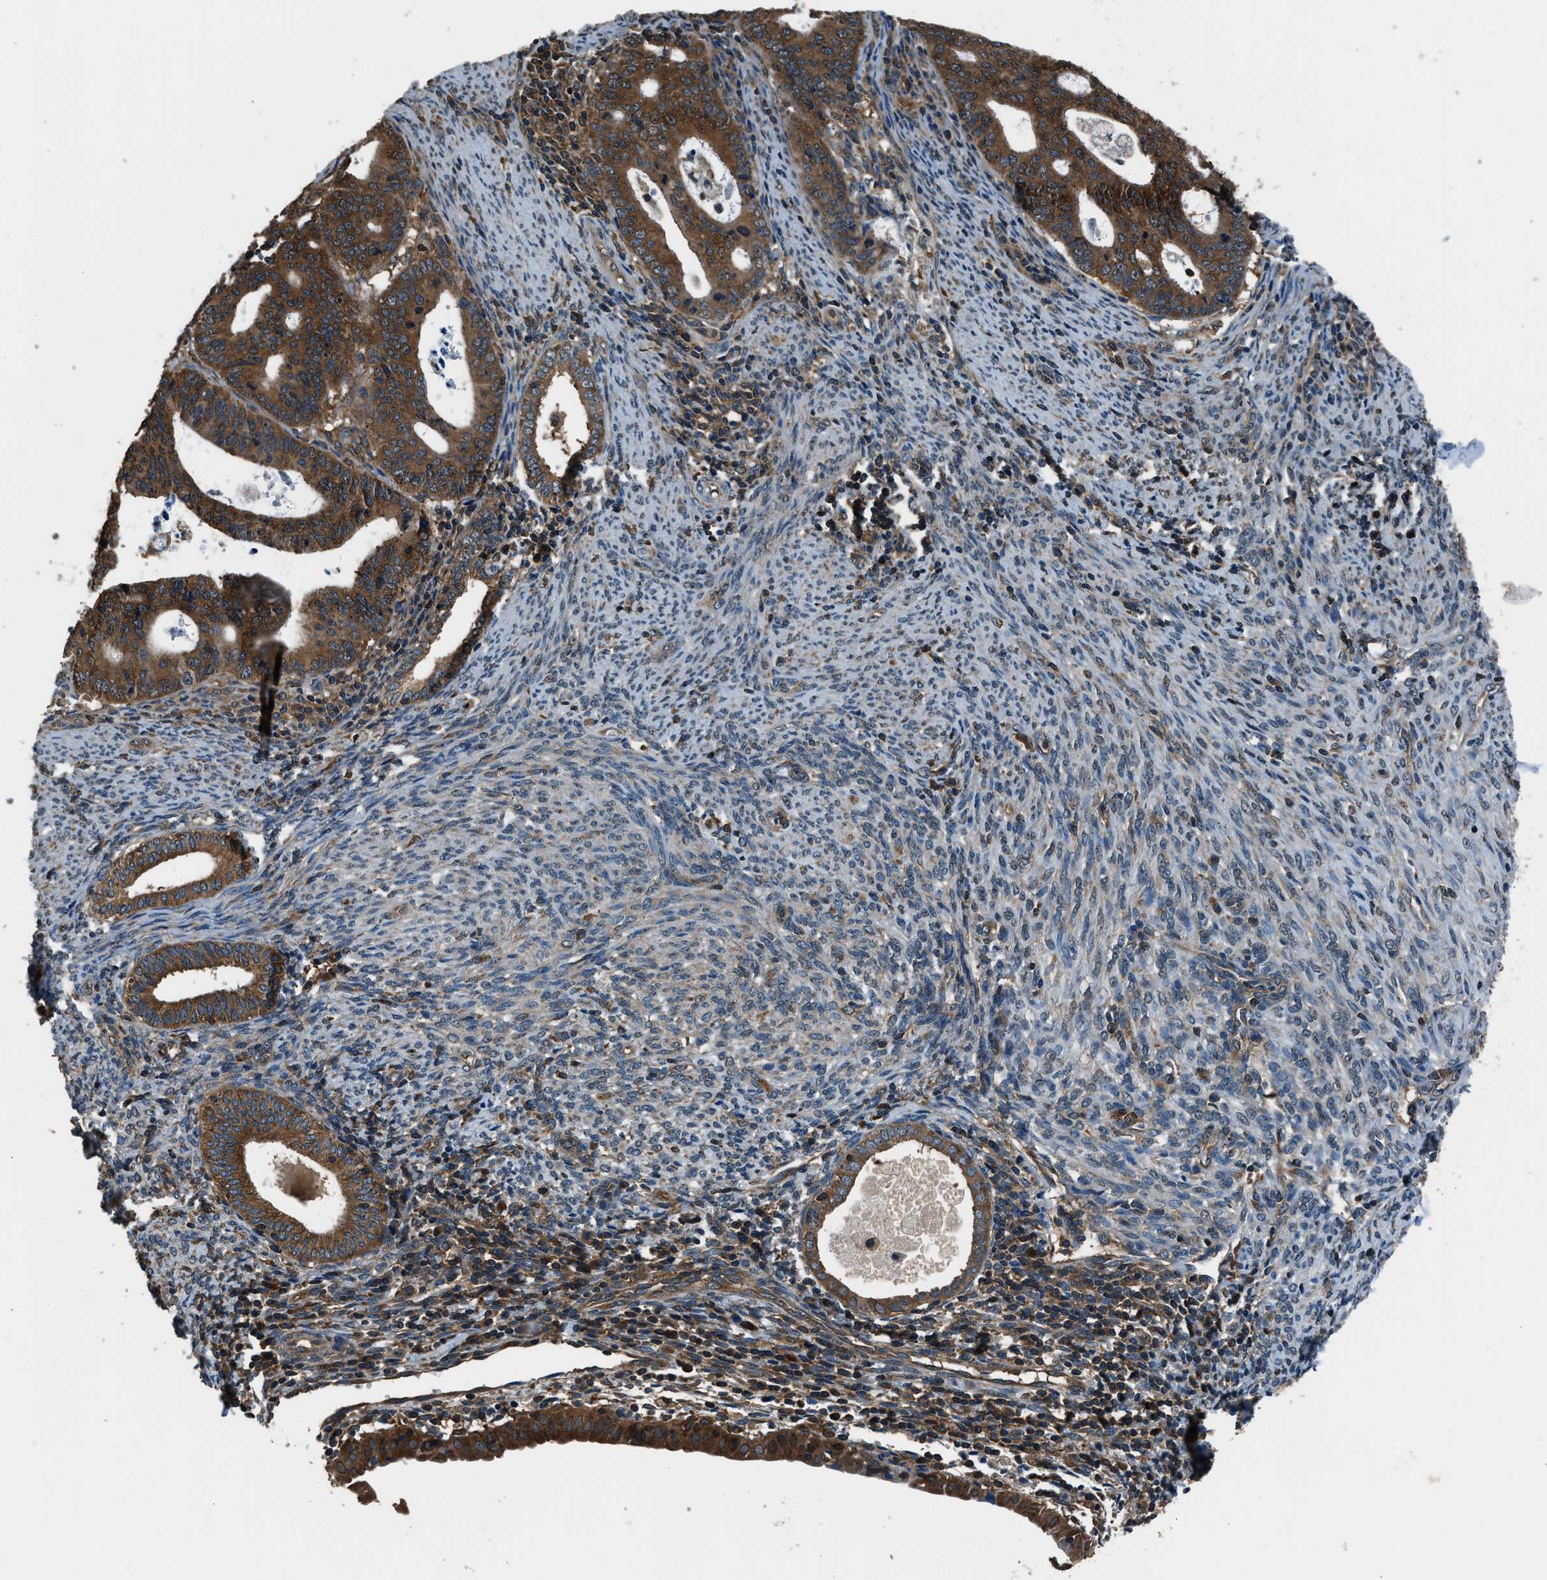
{"staining": {"intensity": "strong", "quantity": ">75%", "location": "cytoplasmic/membranous"}, "tissue": "endometrial cancer", "cell_type": "Tumor cells", "image_type": "cancer", "snomed": [{"axis": "morphology", "description": "Adenocarcinoma, NOS"}, {"axis": "topography", "description": "Uterus"}], "caption": "Immunohistochemical staining of human endometrial cancer shows high levels of strong cytoplasmic/membranous expression in approximately >75% of tumor cells. The staining was performed using DAB (3,3'-diaminobenzidine) to visualize the protein expression in brown, while the nuclei were stained in blue with hematoxylin (Magnification: 20x).", "gene": "ARFGAP2", "patient": {"sex": "female", "age": 83}}